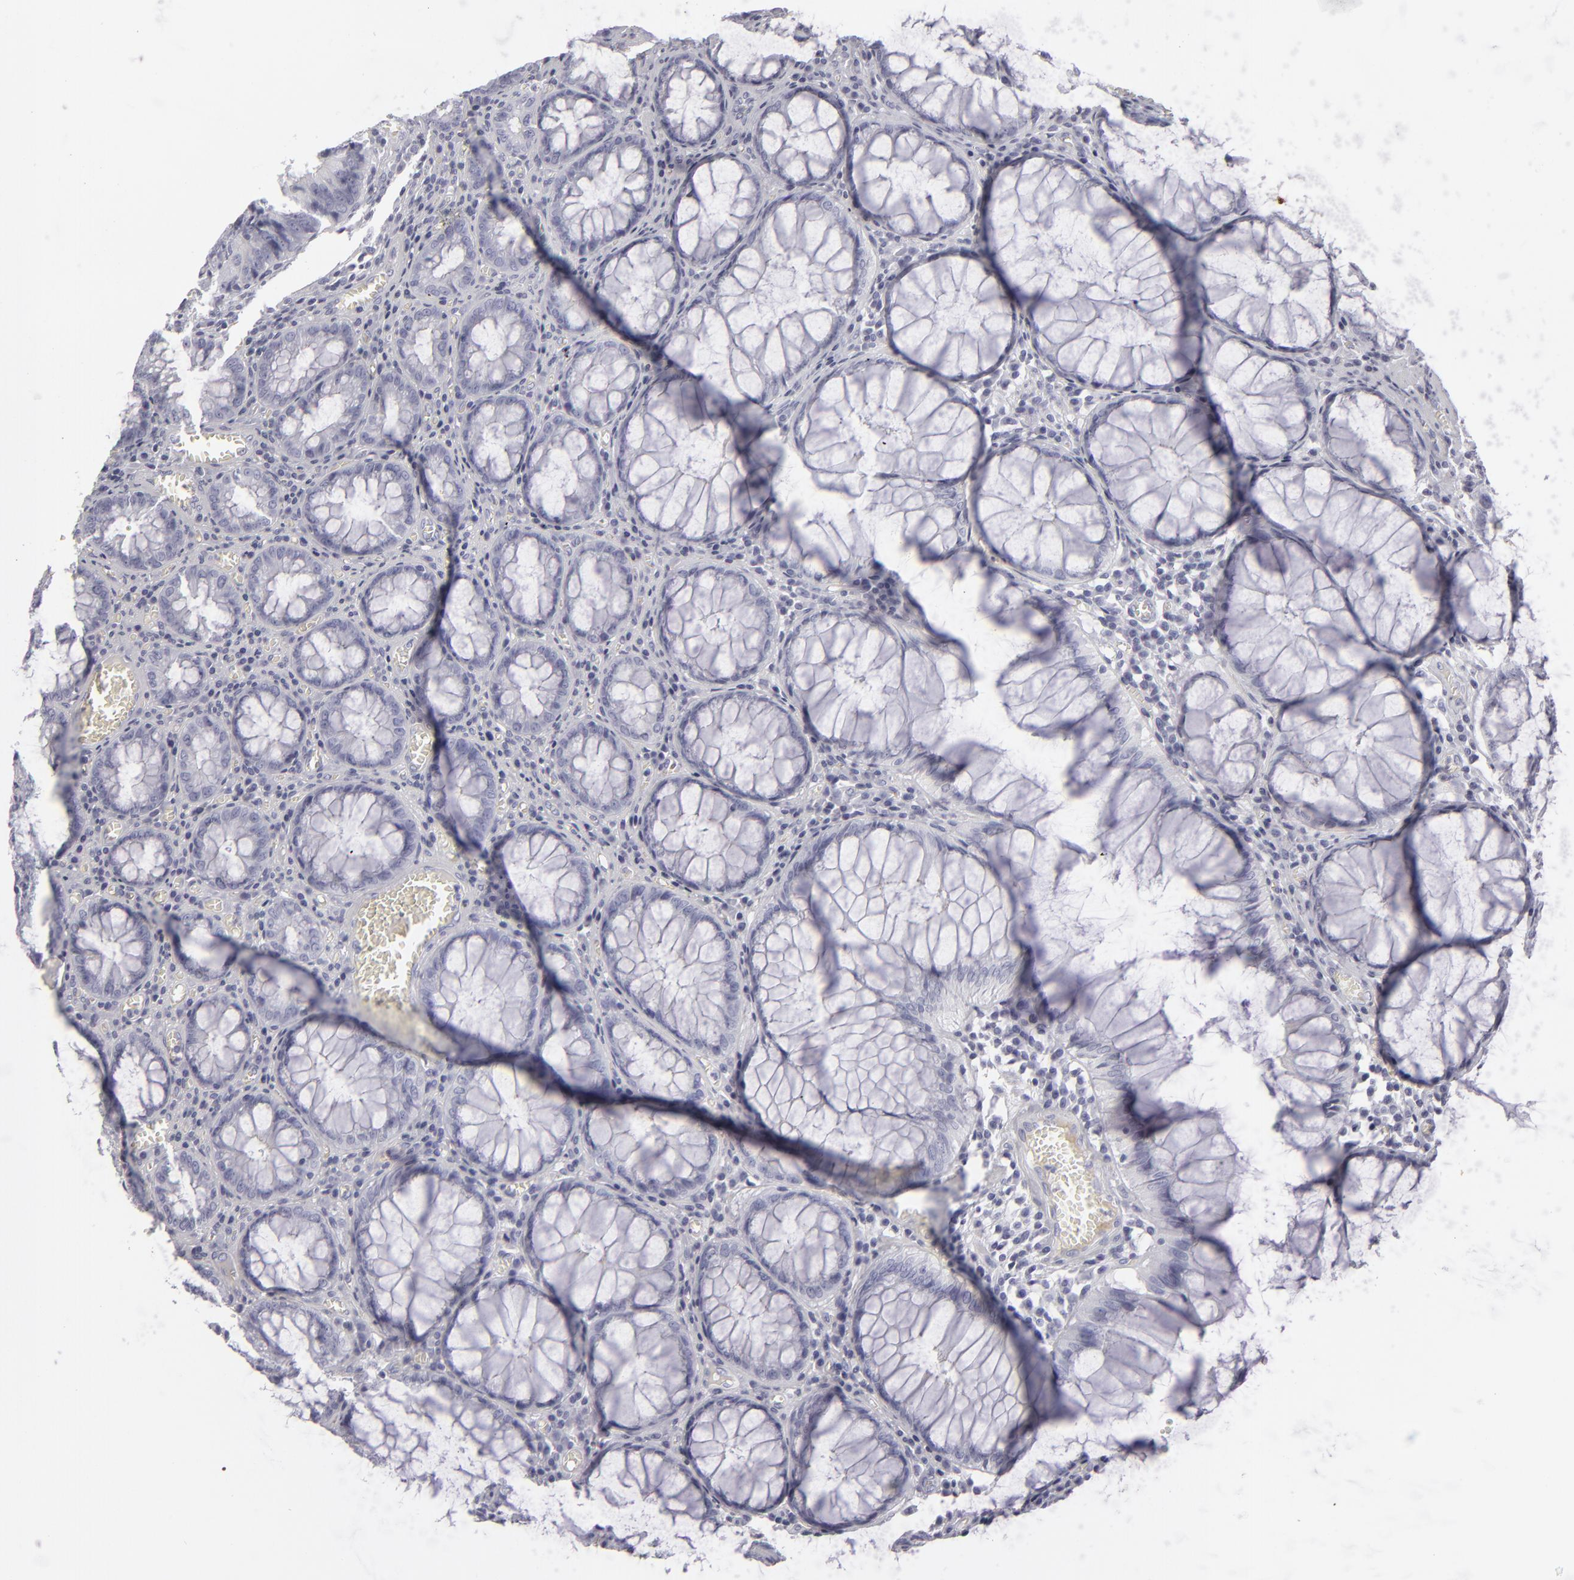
{"staining": {"intensity": "negative", "quantity": "none", "location": "none"}, "tissue": "colorectal cancer", "cell_type": "Tumor cells", "image_type": "cancer", "snomed": [{"axis": "morphology", "description": "Adenocarcinoma, NOS"}, {"axis": "topography", "description": "Rectum"}], "caption": "An immunohistochemistry (IHC) image of colorectal cancer (adenocarcinoma) is shown. There is no staining in tumor cells of colorectal cancer (adenocarcinoma).", "gene": "C9", "patient": {"sex": "female", "age": 98}}